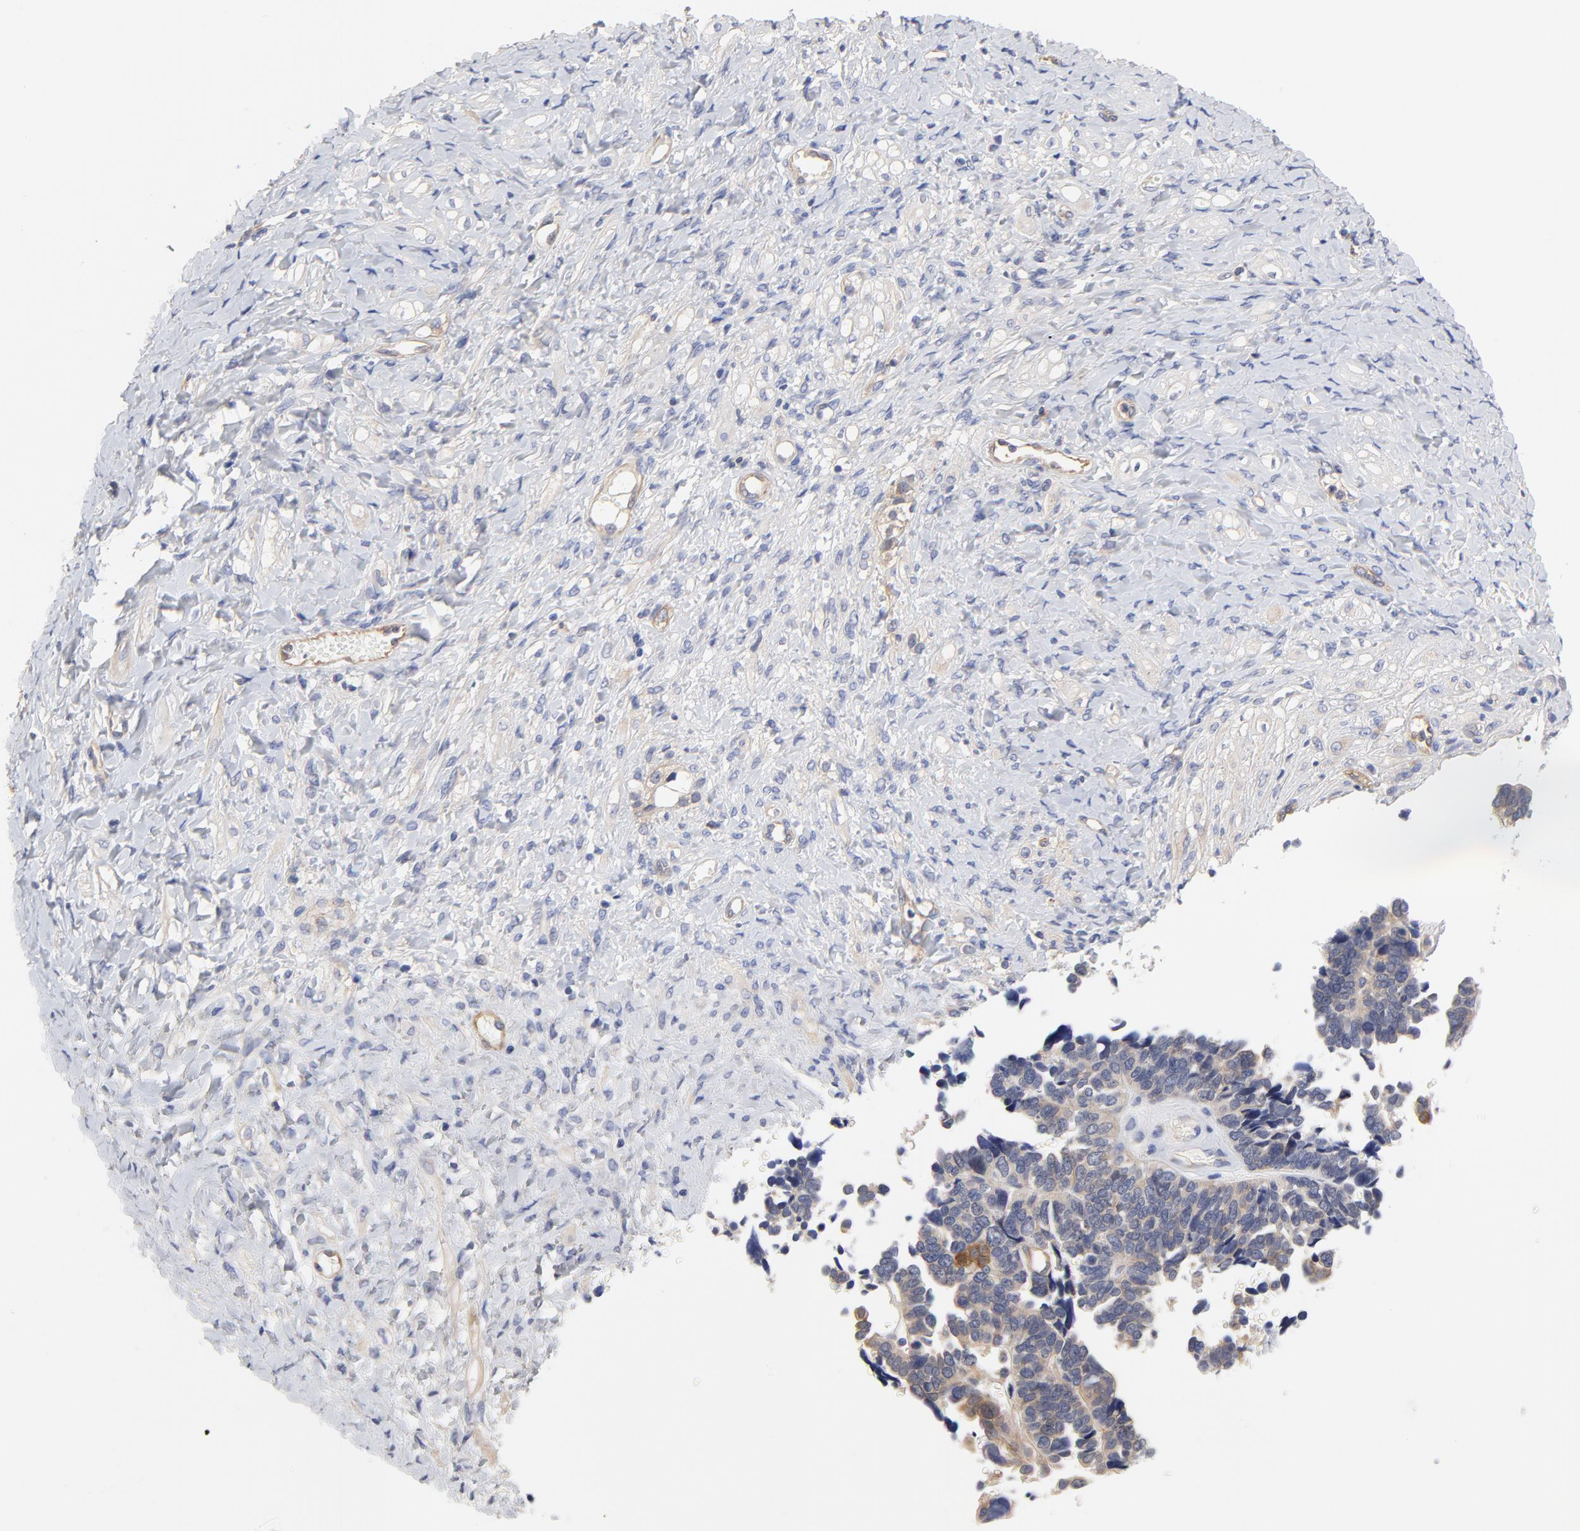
{"staining": {"intensity": "weak", "quantity": ">75%", "location": "cytoplasmic/membranous"}, "tissue": "ovarian cancer", "cell_type": "Tumor cells", "image_type": "cancer", "snomed": [{"axis": "morphology", "description": "Cystadenocarcinoma, serous, NOS"}, {"axis": "topography", "description": "Ovary"}], "caption": "This is a micrograph of immunohistochemistry (IHC) staining of serous cystadenocarcinoma (ovarian), which shows weak staining in the cytoplasmic/membranous of tumor cells.", "gene": "FBXL2", "patient": {"sex": "female", "age": 77}}